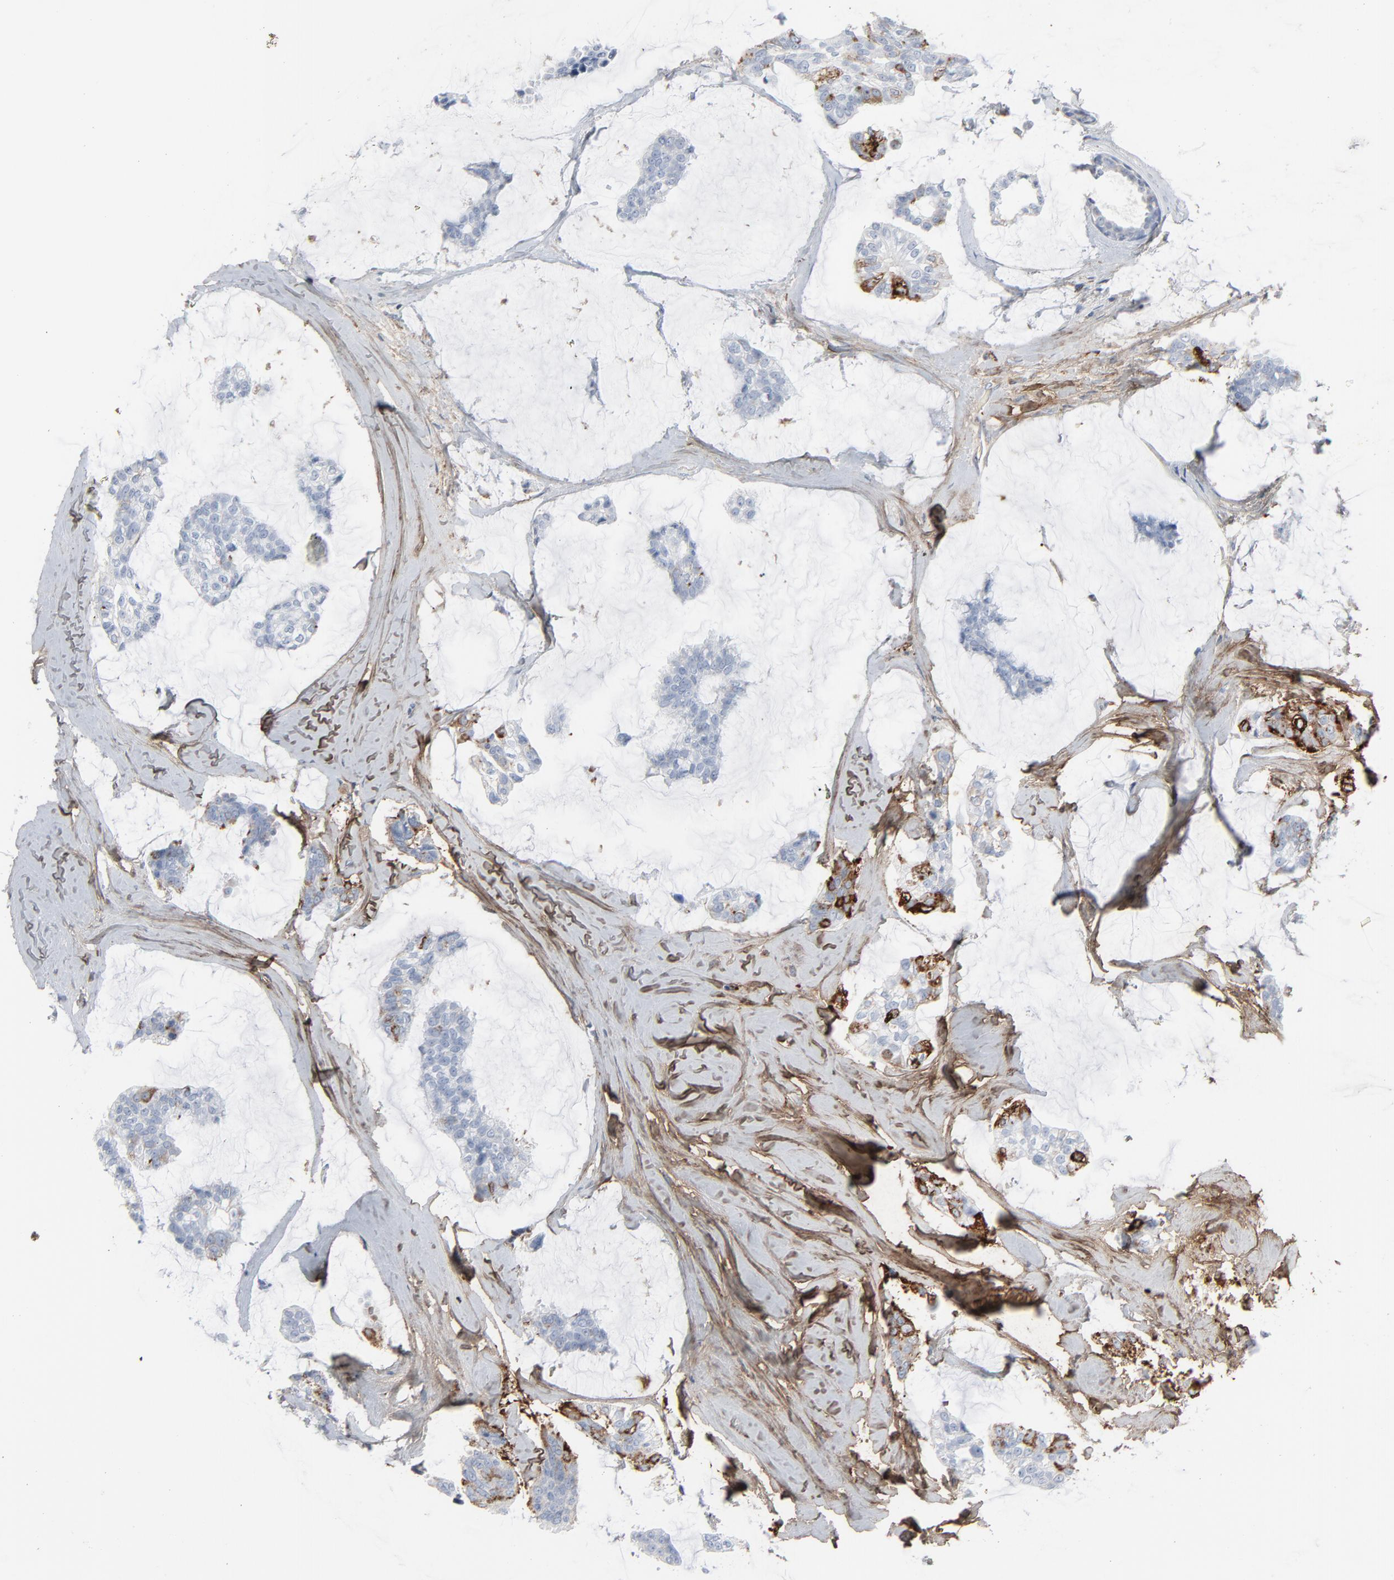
{"staining": {"intensity": "negative", "quantity": "none", "location": "none"}, "tissue": "breast cancer", "cell_type": "Tumor cells", "image_type": "cancer", "snomed": [{"axis": "morphology", "description": "Duct carcinoma"}, {"axis": "topography", "description": "Breast"}], "caption": "IHC histopathology image of breast invasive ductal carcinoma stained for a protein (brown), which shows no expression in tumor cells.", "gene": "BGN", "patient": {"sex": "female", "age": 93}}